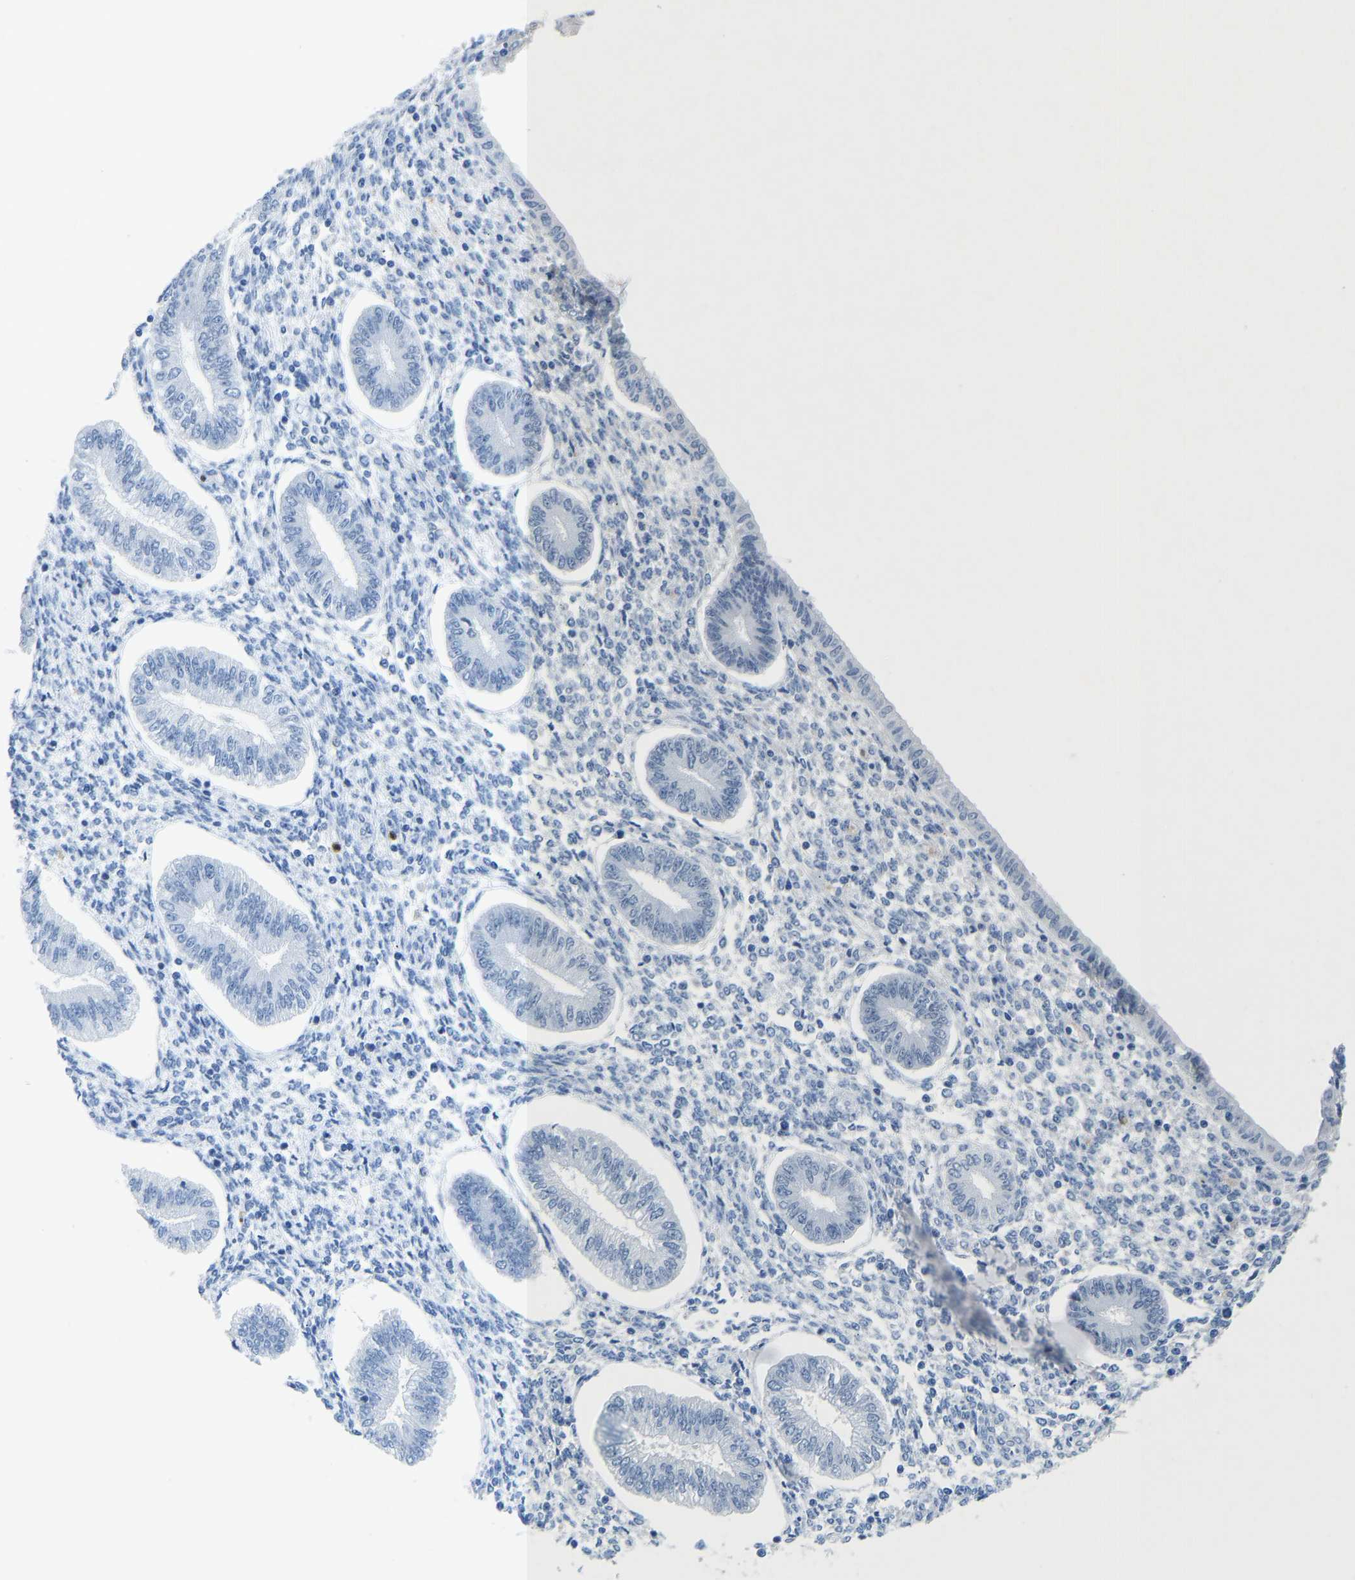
{"staining": {"intensity": "negative", "quantity": "none", "location": "none"}, "tissue": "endometrium", "cell_type": "Cells in endometrial stroma", "image_type": "normal", "snomed": [{"axis": "morphology", "description": "Normal tissue, NOS"}, {"axis": "topography", "description": "Endometrium"}], "caption": "An IHC image of normal endometrium is shown. There is no staining in cells in endometrial stroma of endometrium.", "gene": "TXNDC2", "patient": {"sex": "female", "age": 50}}